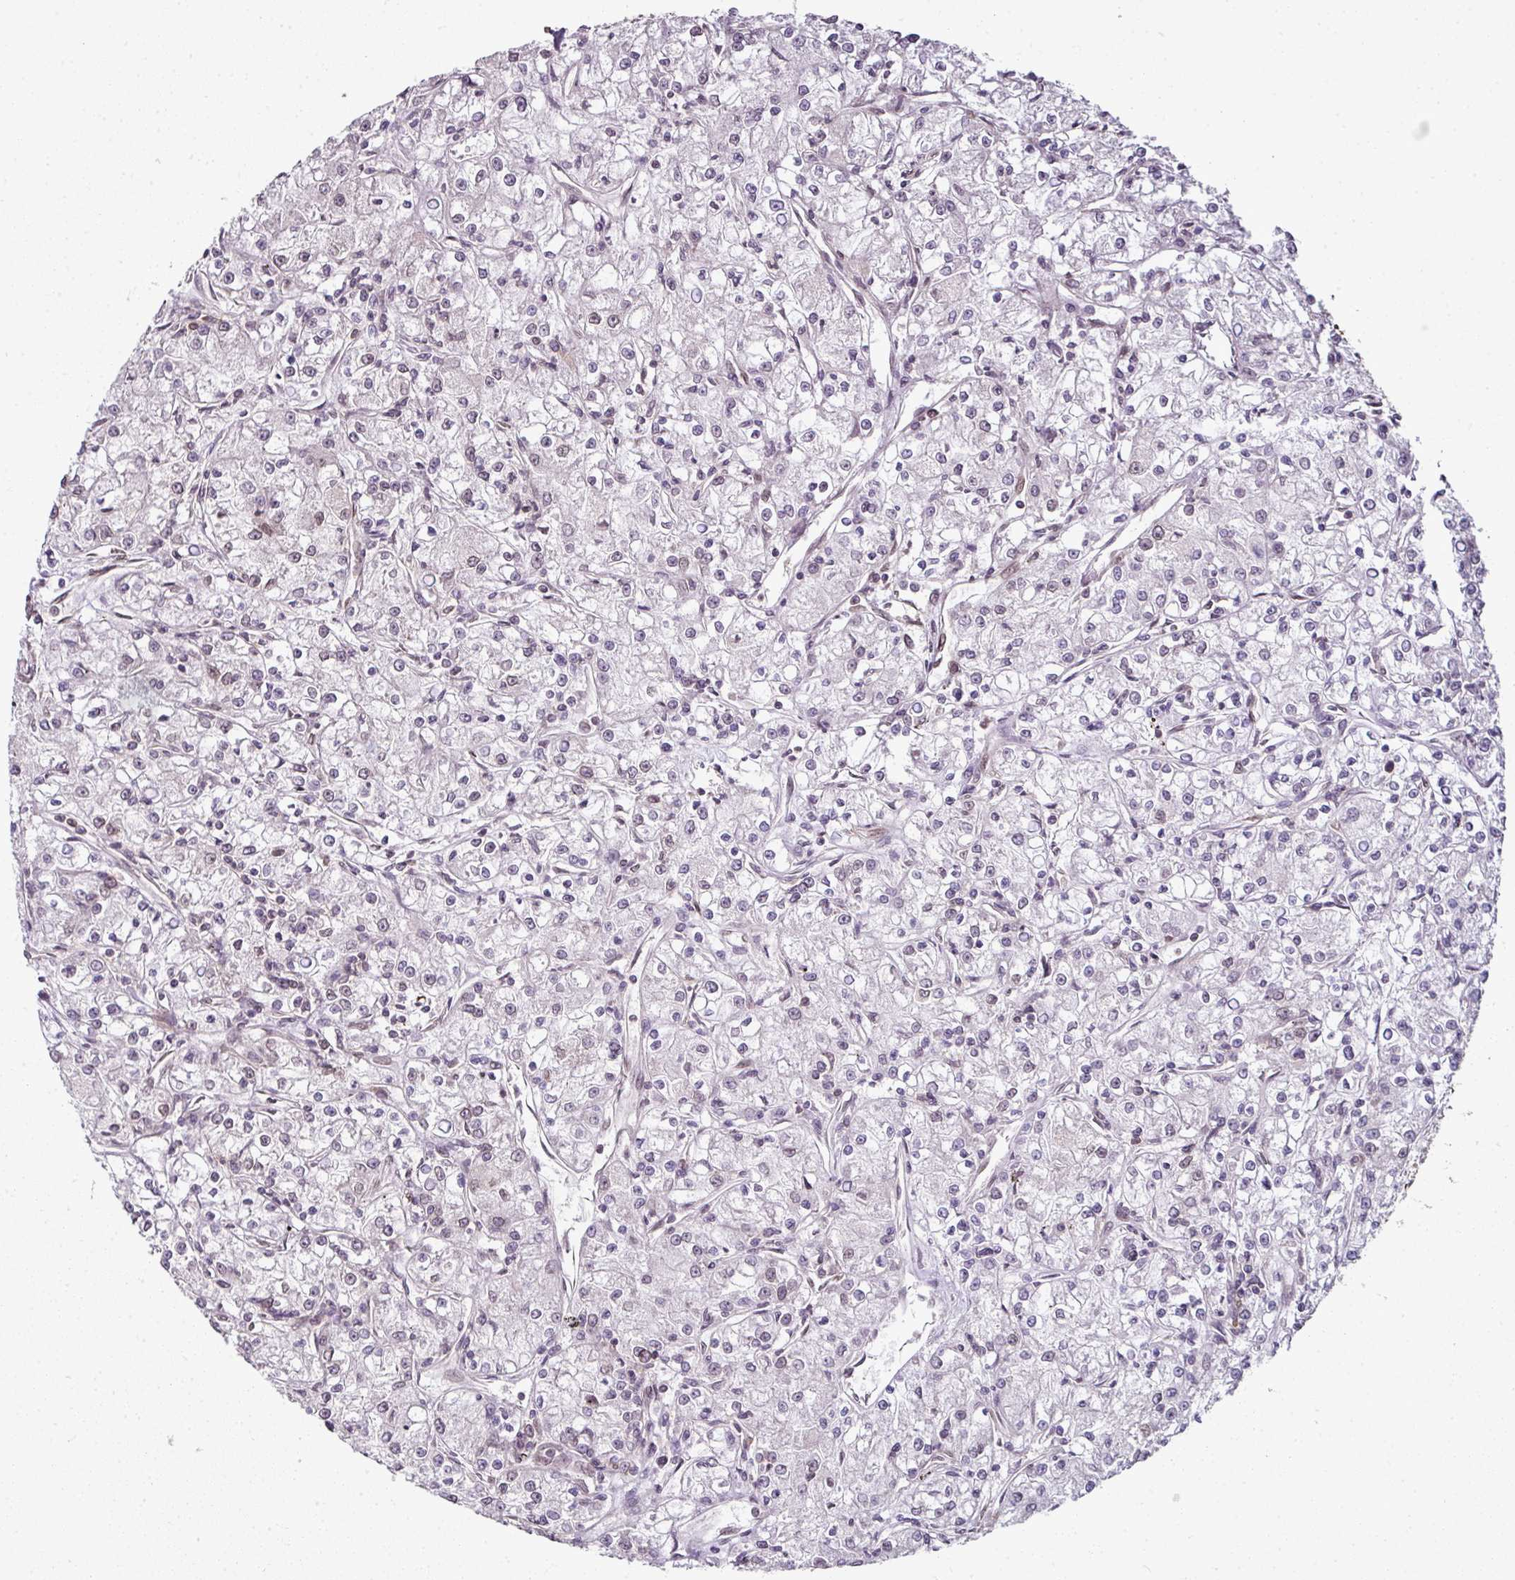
{"staining": {"intensity": "negative", "quantity": "none", "location": "none"}, "tissue": "renal cancer", "cell_type": "Tumor cells", "image_type": "cancer", "snomed": [{"axis": "morphology", "description": "Adenocarcinoma, NOS"}, {"axis": "topography", "description": "Kidney"}], "caption": "Immunohistochemistry (IHC) photomicrograph of neoplastic tissue: human adenocarcinoma (renal) stained with DAB (3,3'-diaminobenzidine) displays no significant protein positivity in tumor cells. The staining was performed using DAB to visualize the protein expression in brown, while the nuclei were stained in blue with hematoxylin (Magnification: 20x).", "gene": "RANGAP1", "patient": {"sex": "female", "age": 59}}